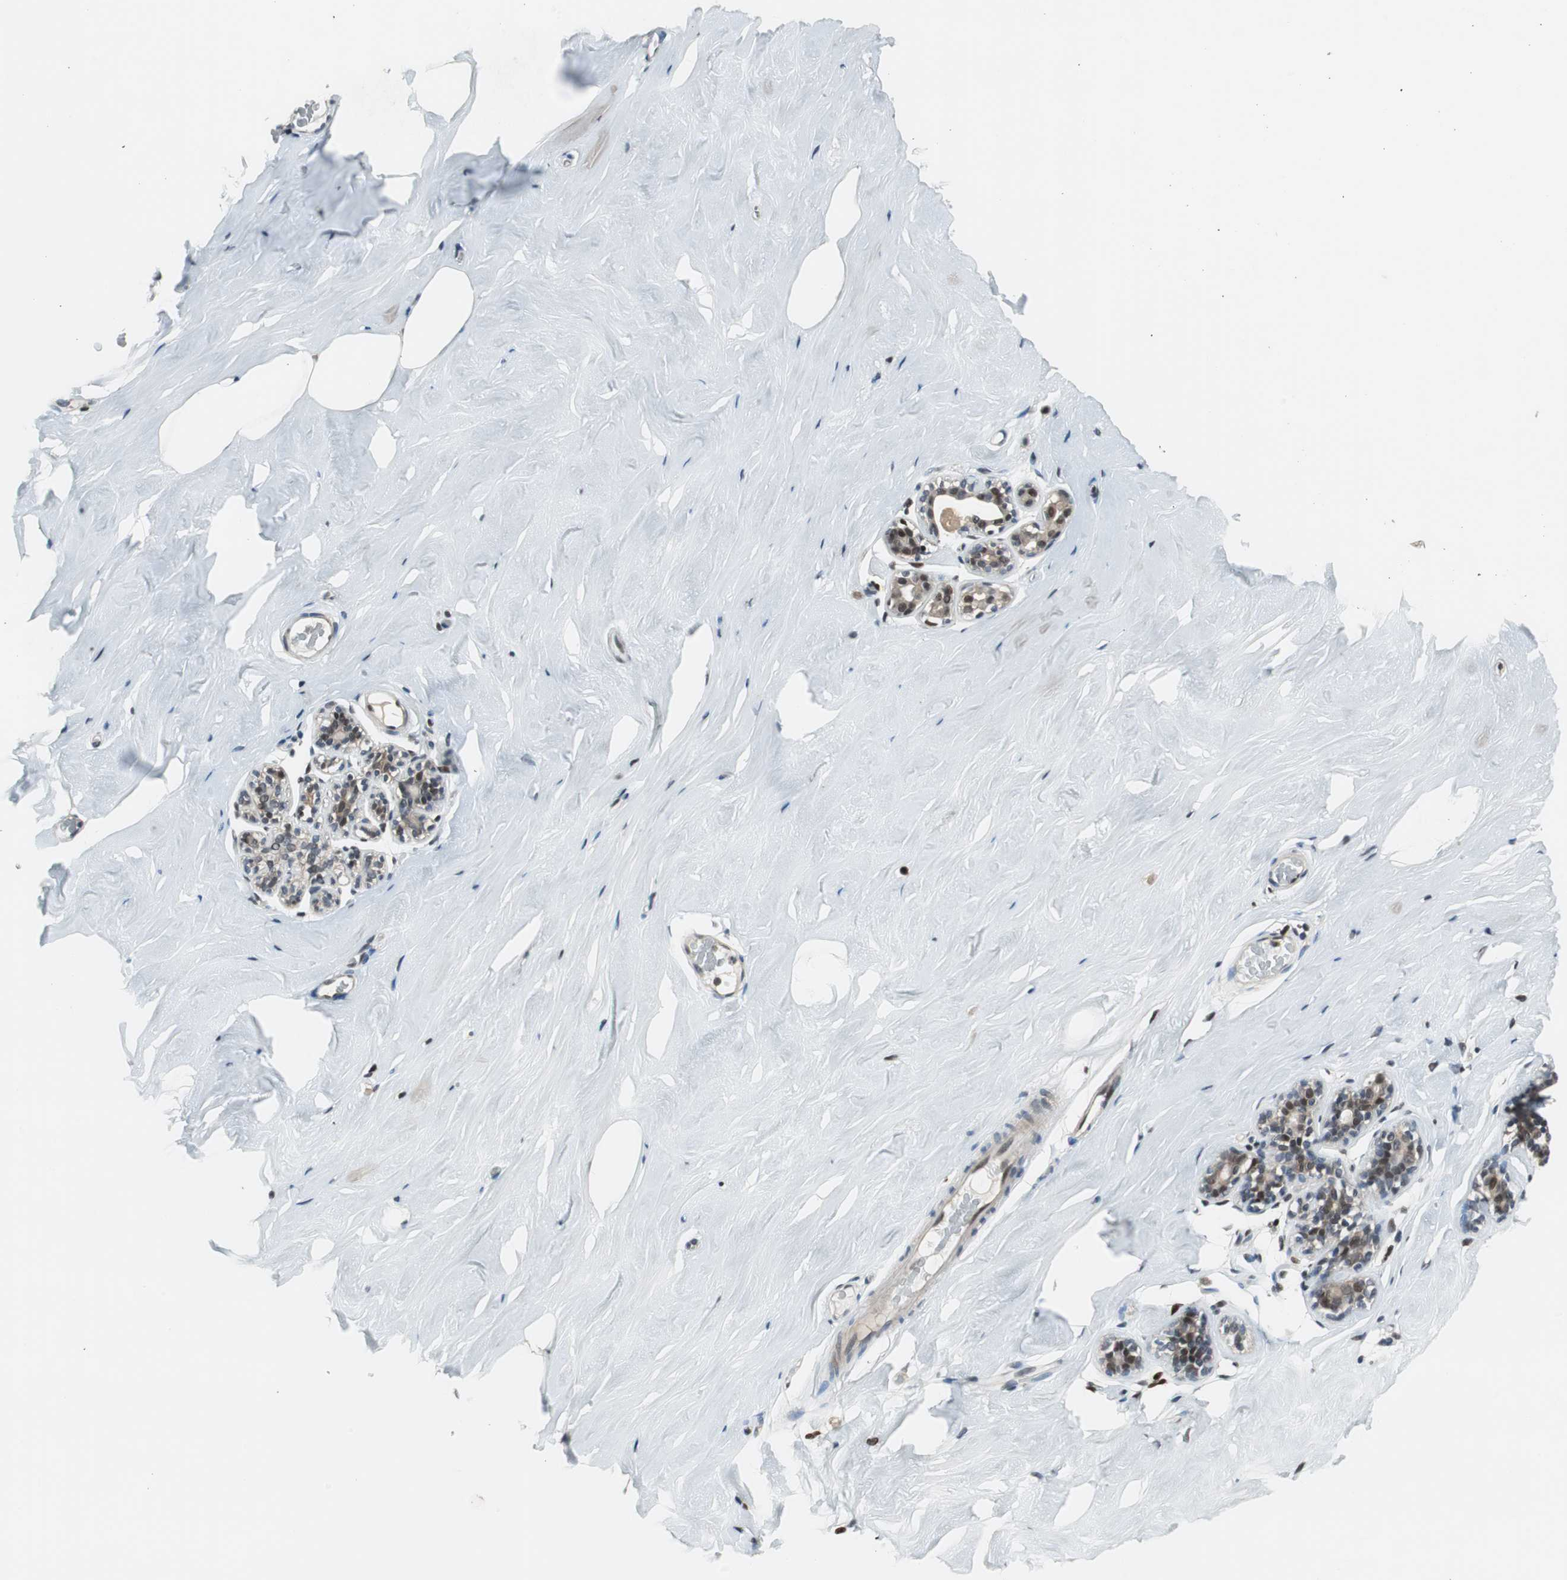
{"staining": {"intensity": "negative", "quantity": "none", "location": "none"}, "tissue": "breast", "cell_type": "Adipocytes", "image_type": "normal", "snomed": [{"axis": "morphology", "description": "Normal tissue, NOS"}, {"axis": "topography", "description": "Breast"}], "caption": "This is an immunohistochemistry histopathology image of unremarkable human breast. There is no positivity in adipocytes.", "gene": "MAFB", "patient": {"sex": "female", "age": 75}}